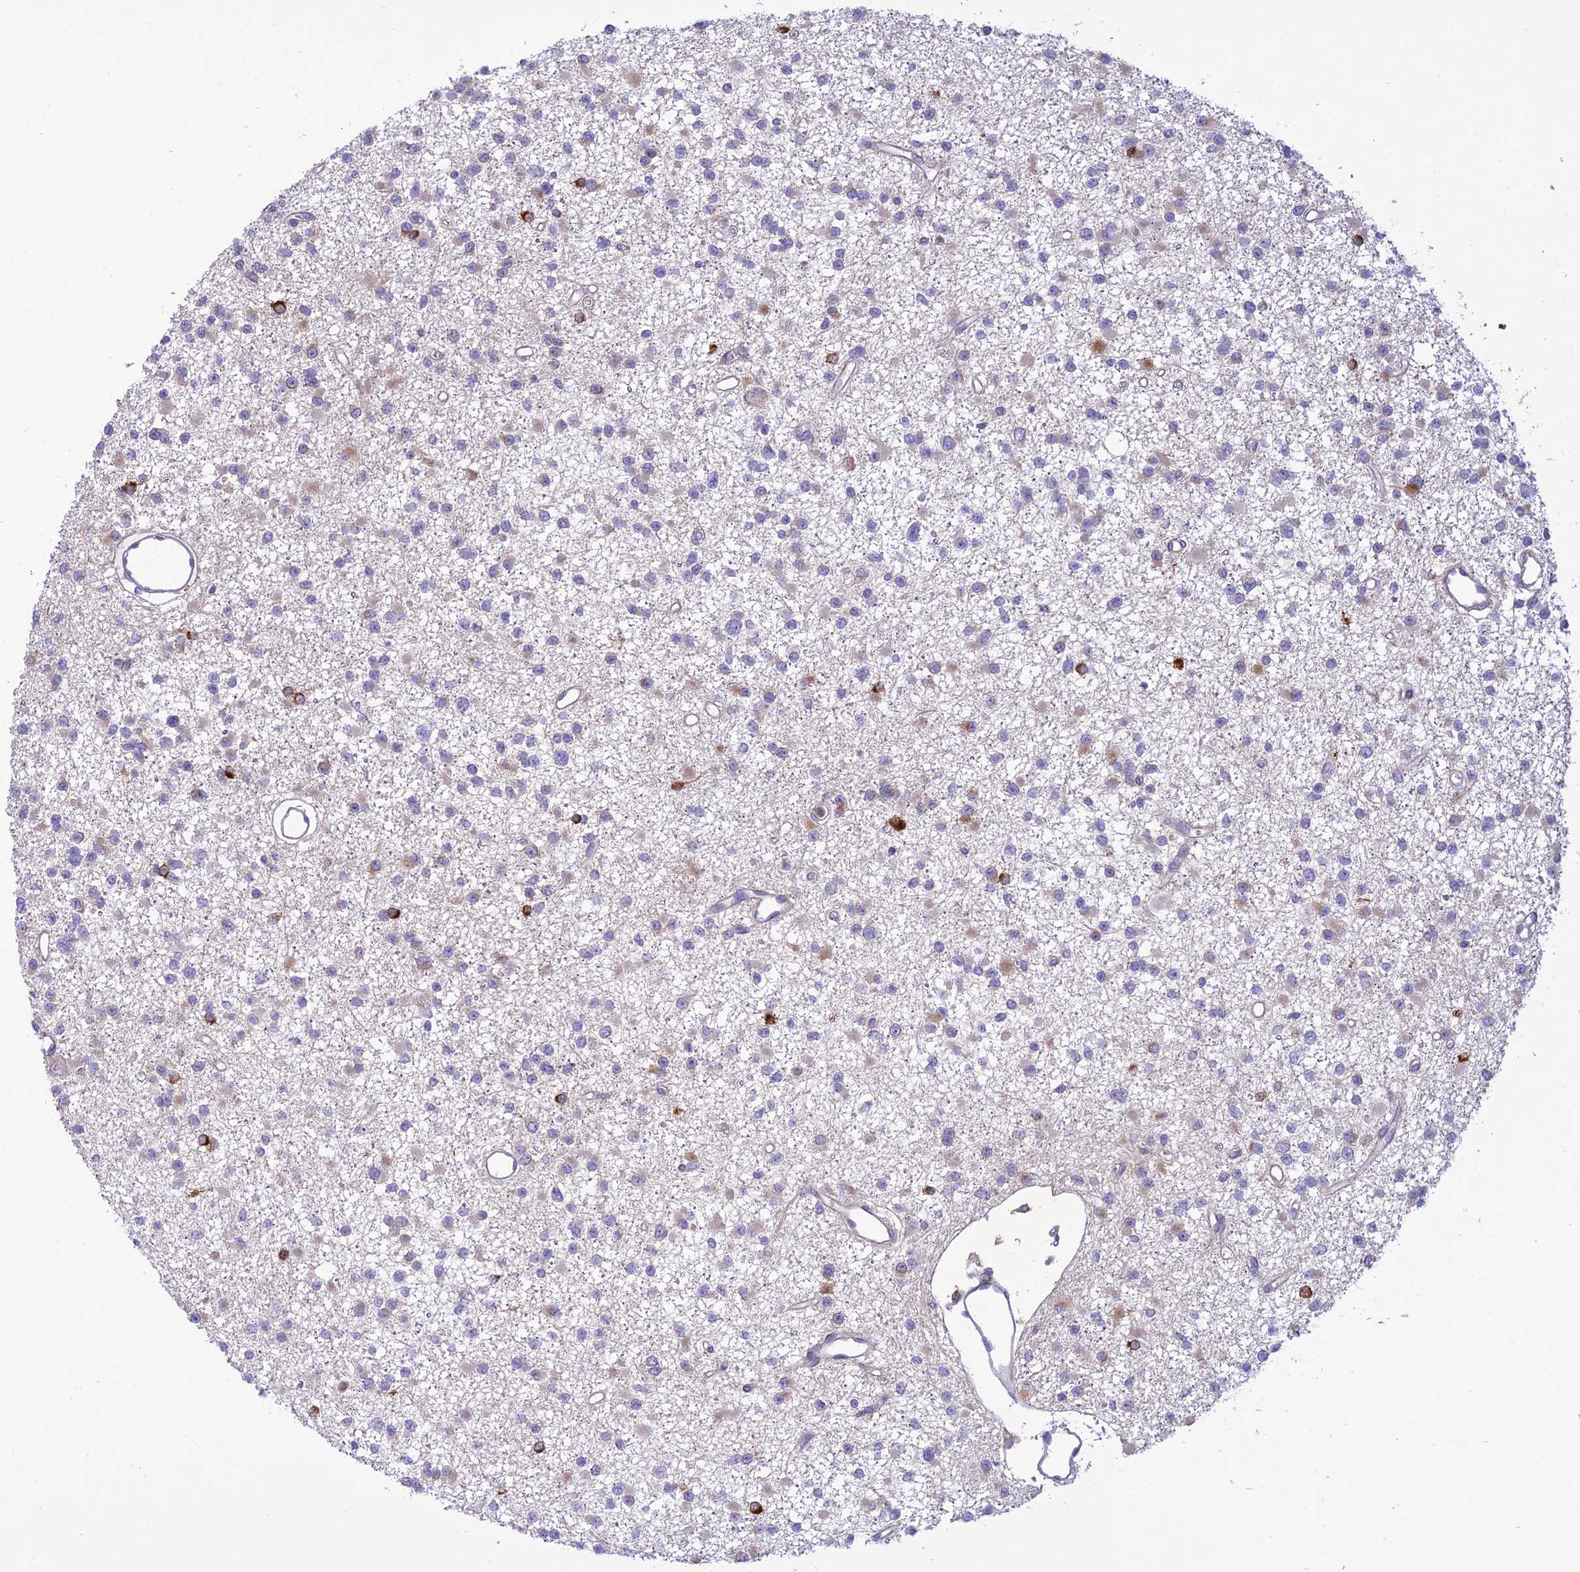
{"staining": {"intensity": "weak", "quantity": "<25%", "location": "cytoplasmic/membranous"}, "tissue": "glioma", "cell_type": "Tumor cells", "image_type": "cancer", "snomed": [{"axis": "morphology", "description": "Glioma, malignant, Low grade"}, {"axis": "topography", "description": "Brain"}], "caption": "Immunohistochemistry (IHC) of human glioma demonstrates no positivity in tumor cells. (Stains: DAB (3,3'-diaminobenzidine) immunohistochemistry with hematoxylin counter stain, Microscopy: brightfield microscopy at high magnification).", "gene": "JMY", "patient": {"sex": "female", "age": 22}}